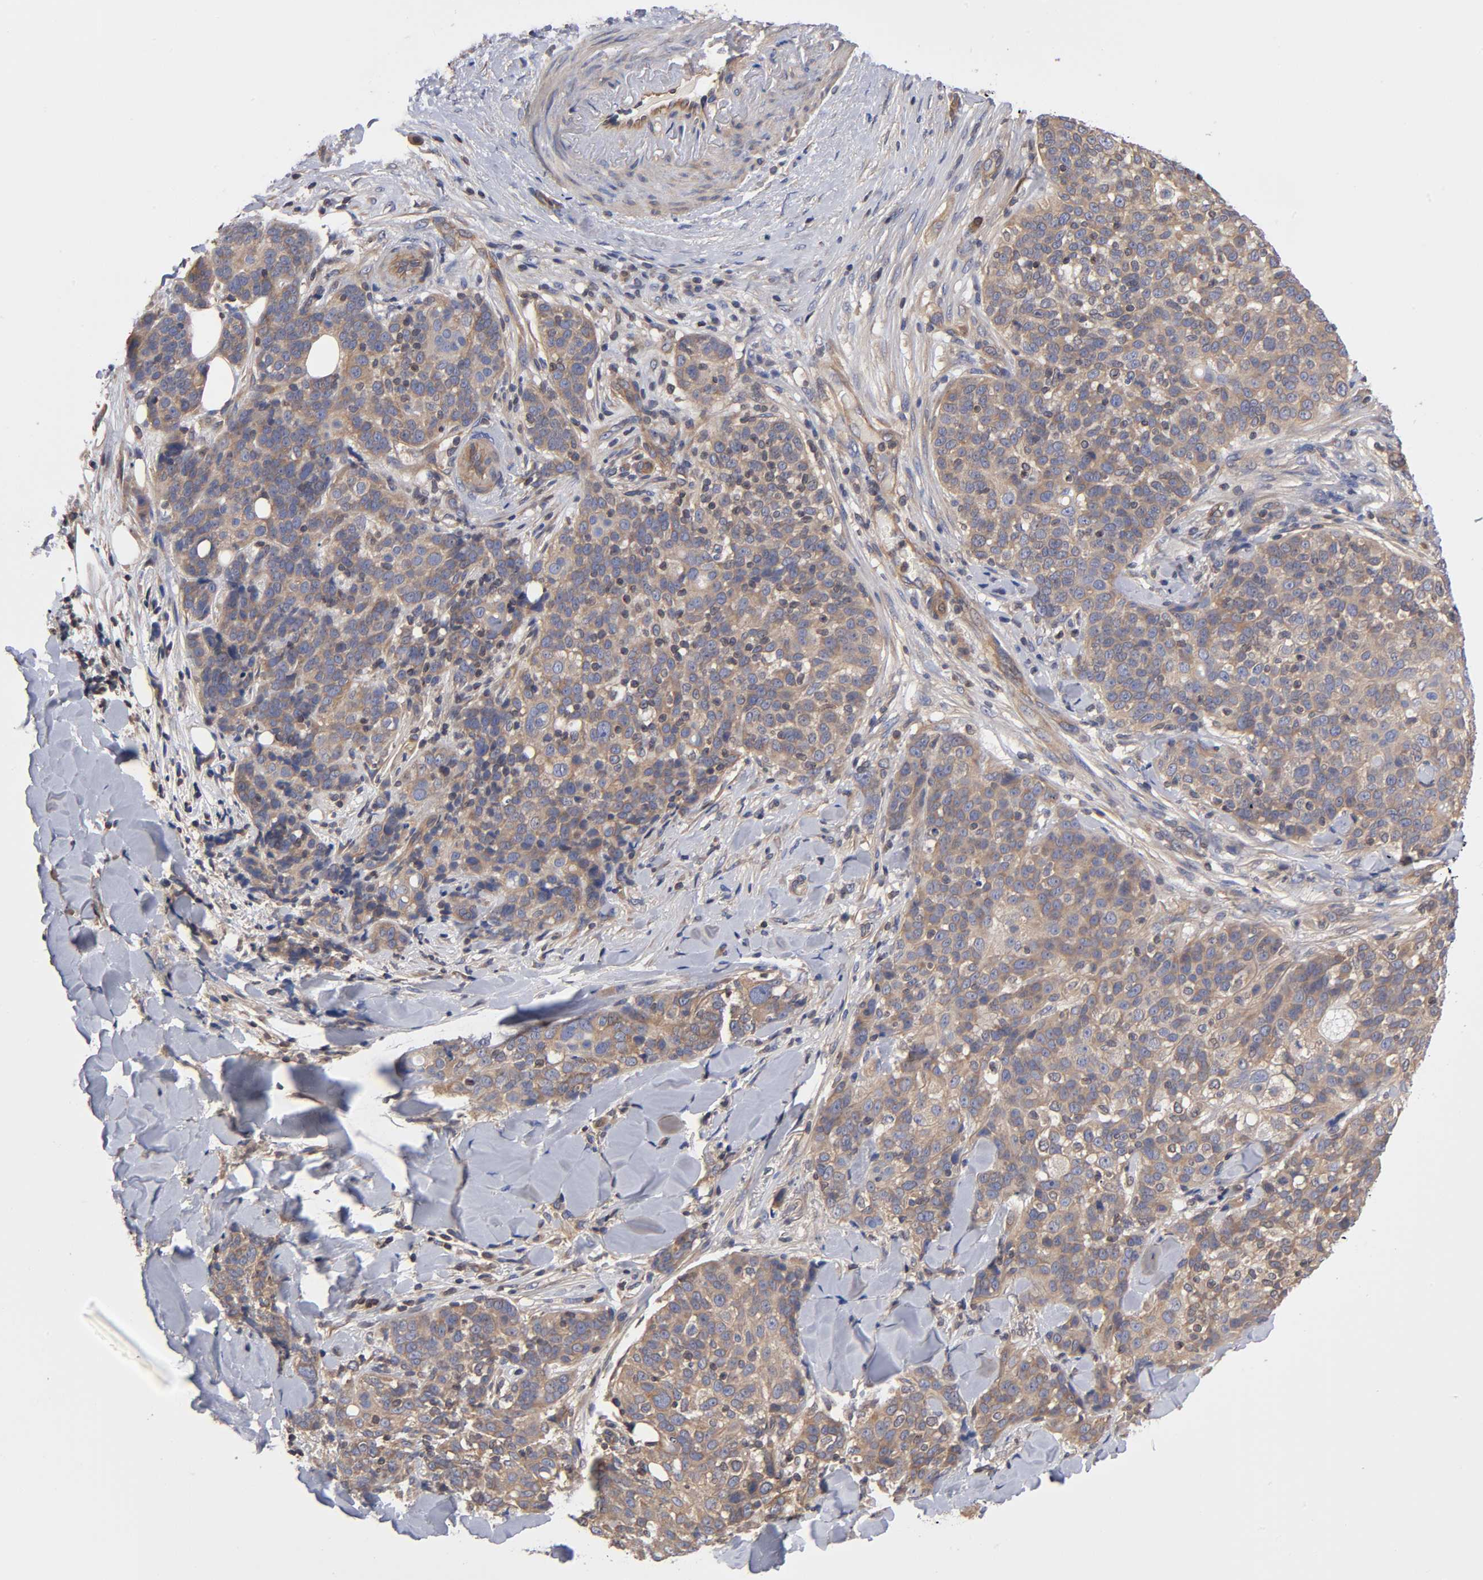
{"staining": {"intensity": "weak", "quantity": ">75%", "location": "cytoplasmic/membranous"}, "tissue": "skin cancer", "cell_type": "Tumor cells", "image_type": "cancer", "snomed": [{"axis": "morphology", "description": "Normal tissue, NOS"}, {"axis": "morphology", "description": "Squamous cell carcinoma, NOS"}, {"axis": "topography", "description": "Skin"}], "caption": "This micrograph demonstrates IHC staining of human squamous cell carcinoma (skin), with low weak cytoplasmic/membranous expression in about >75% of tumor cells.", "gene": "STRN3", "patient": {"sex": "female", "age": 83}}